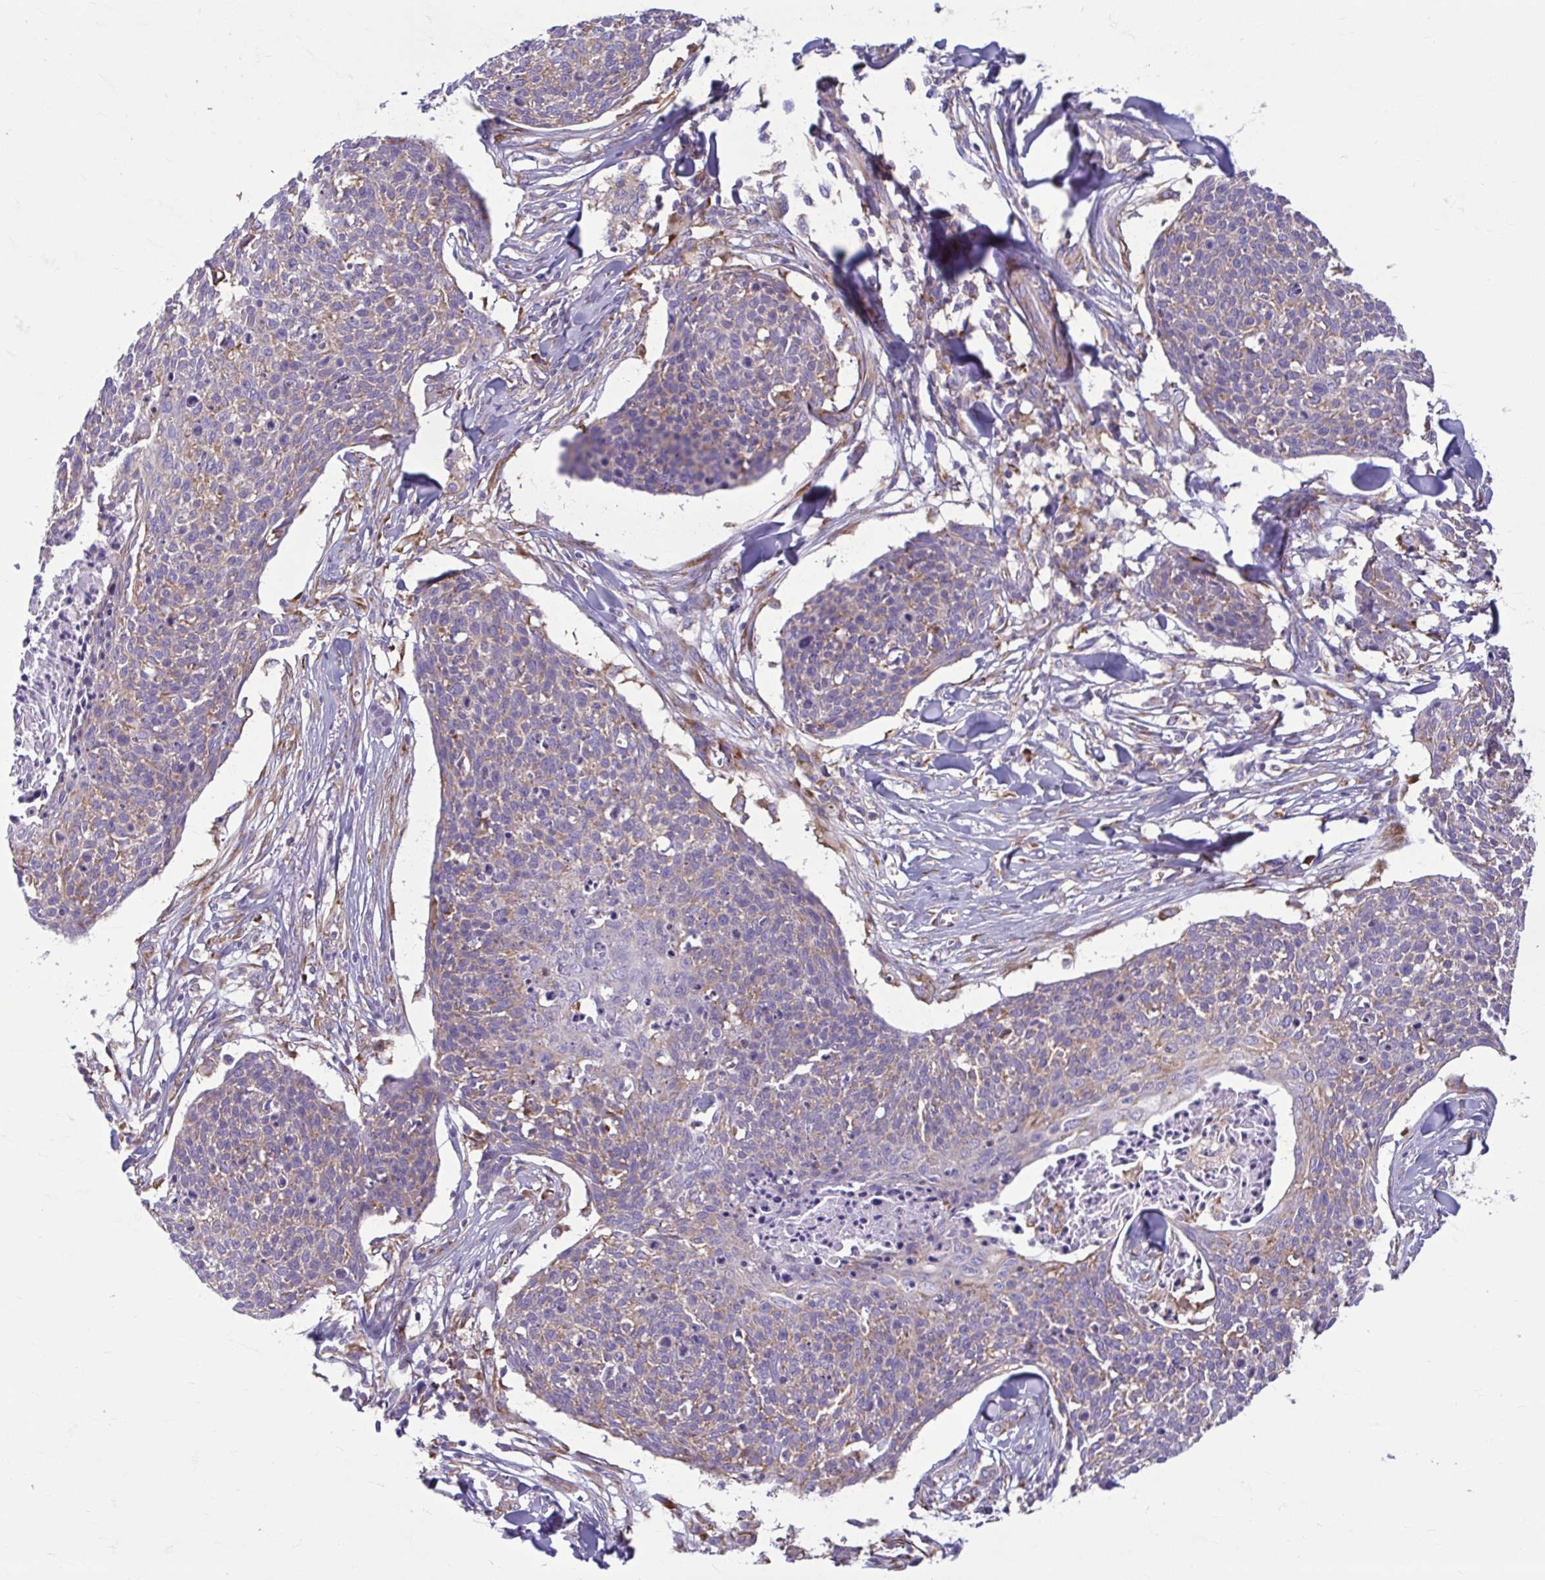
{"staining": {"intensity": "weak", "quantity": "<25%", "location": "cytoplasmic/membranous"}, "tissue": "skin cancer", "cell_type": "Tumor cells", "image_type": "cancer", "snomed": [{"axis": "morphology", "description": "Squamous cell carcinoma, NOS"}, {"axis": "topography", "description": "Skin"}, {"axis": "topography", "description": "Vulva"}], "caption": "DAB immunohistochemical staining of skin squamous cell carcinoma exhibits no significant expression in tumor cells.", "gene": "RPS16", "patient": {"sex": "female", "age": 75}}